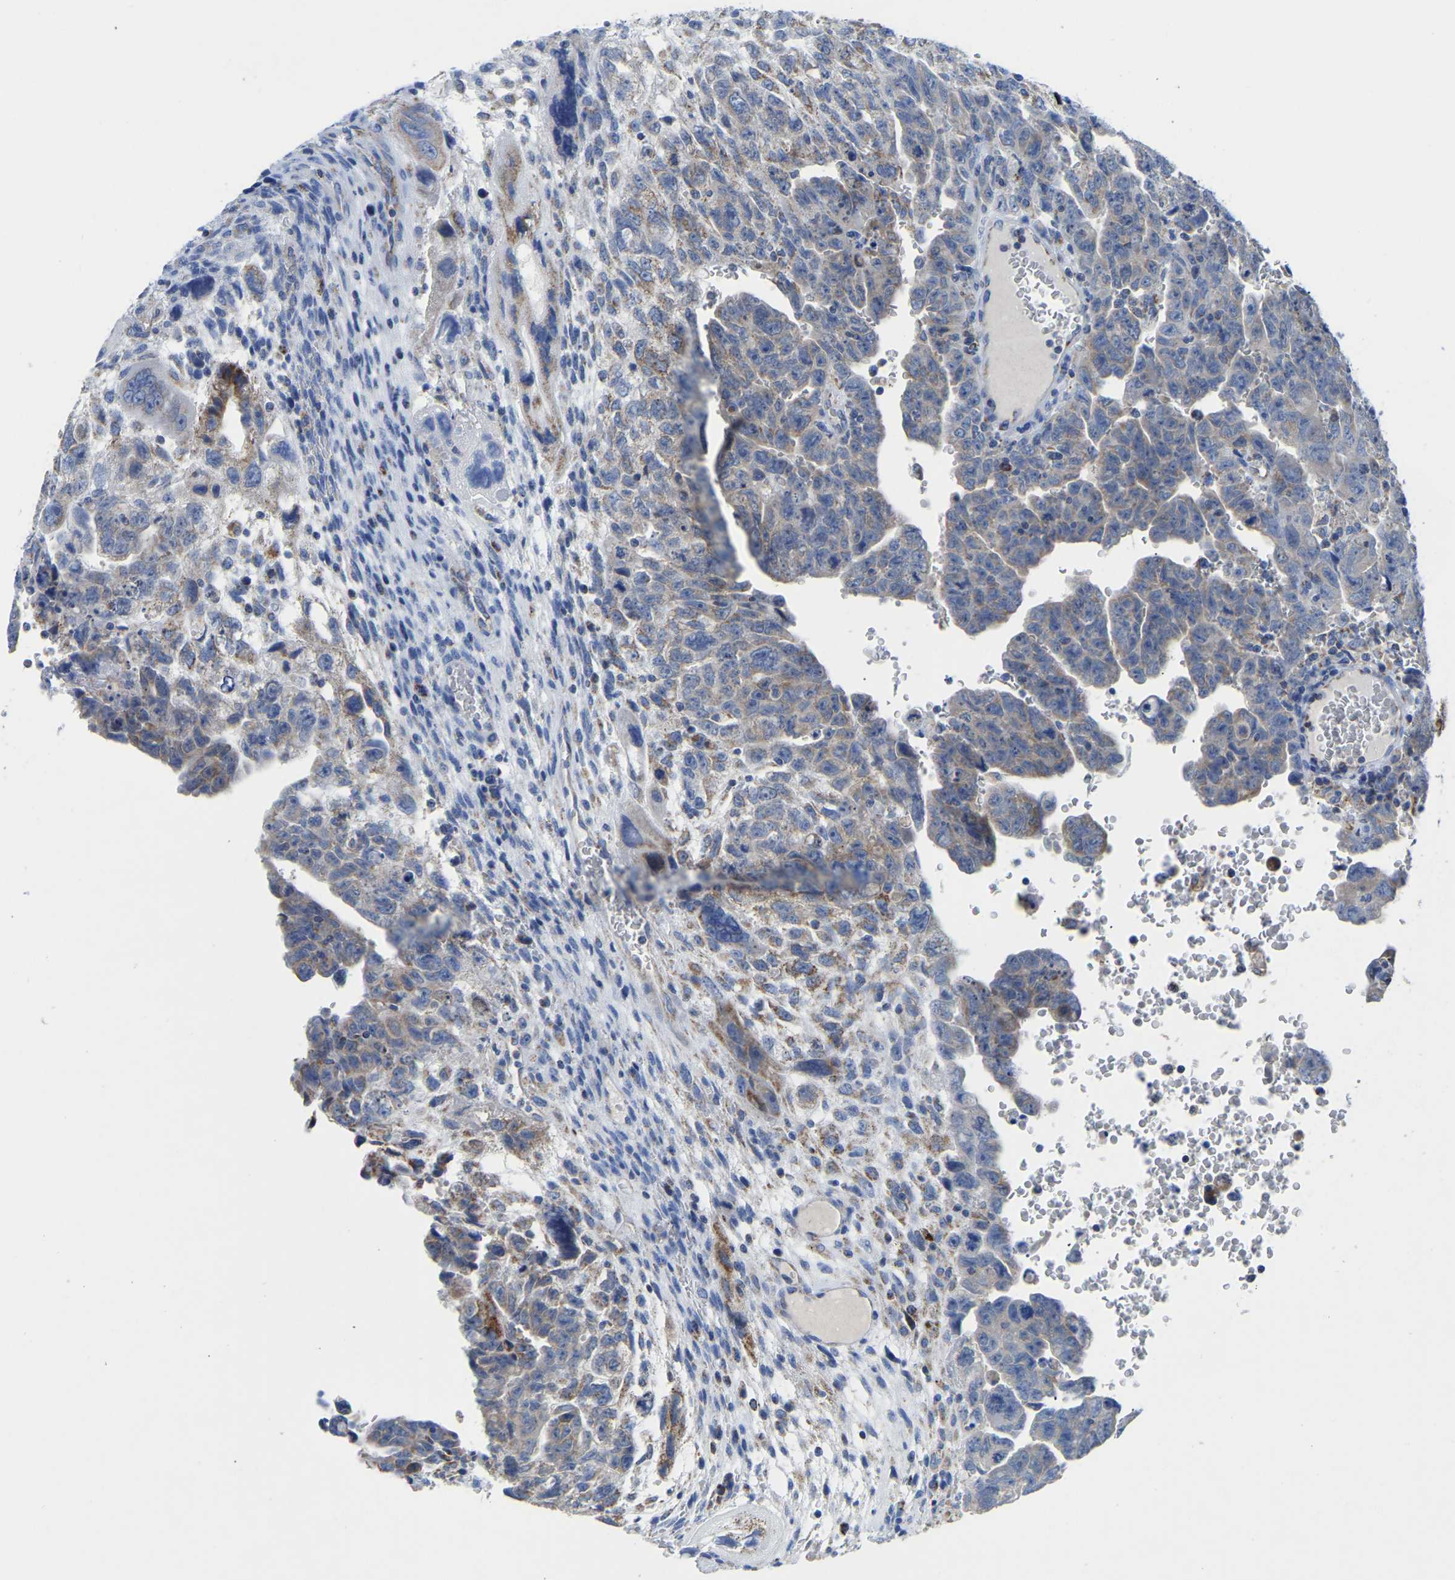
{"staining": {"intensity": "weak", "quantity": "<25%", "location": "cytoplasmic/membranous"}, "tissue": "testis cancer", "cell_type": "Tumor cells", "image_type": "cancer", "snomed": [{"axis": "morphology", "description": "Carcinoma, Embryonal, NOS"}, {"axis": "topography", "description": "Testis"}], "caption": "High power microscopy micrograph of an IHC image of testis cancer, revealing no significant expression in tumor cells.", "gene": "ETFA", "patient": {"sex": "male", "age": 28}}